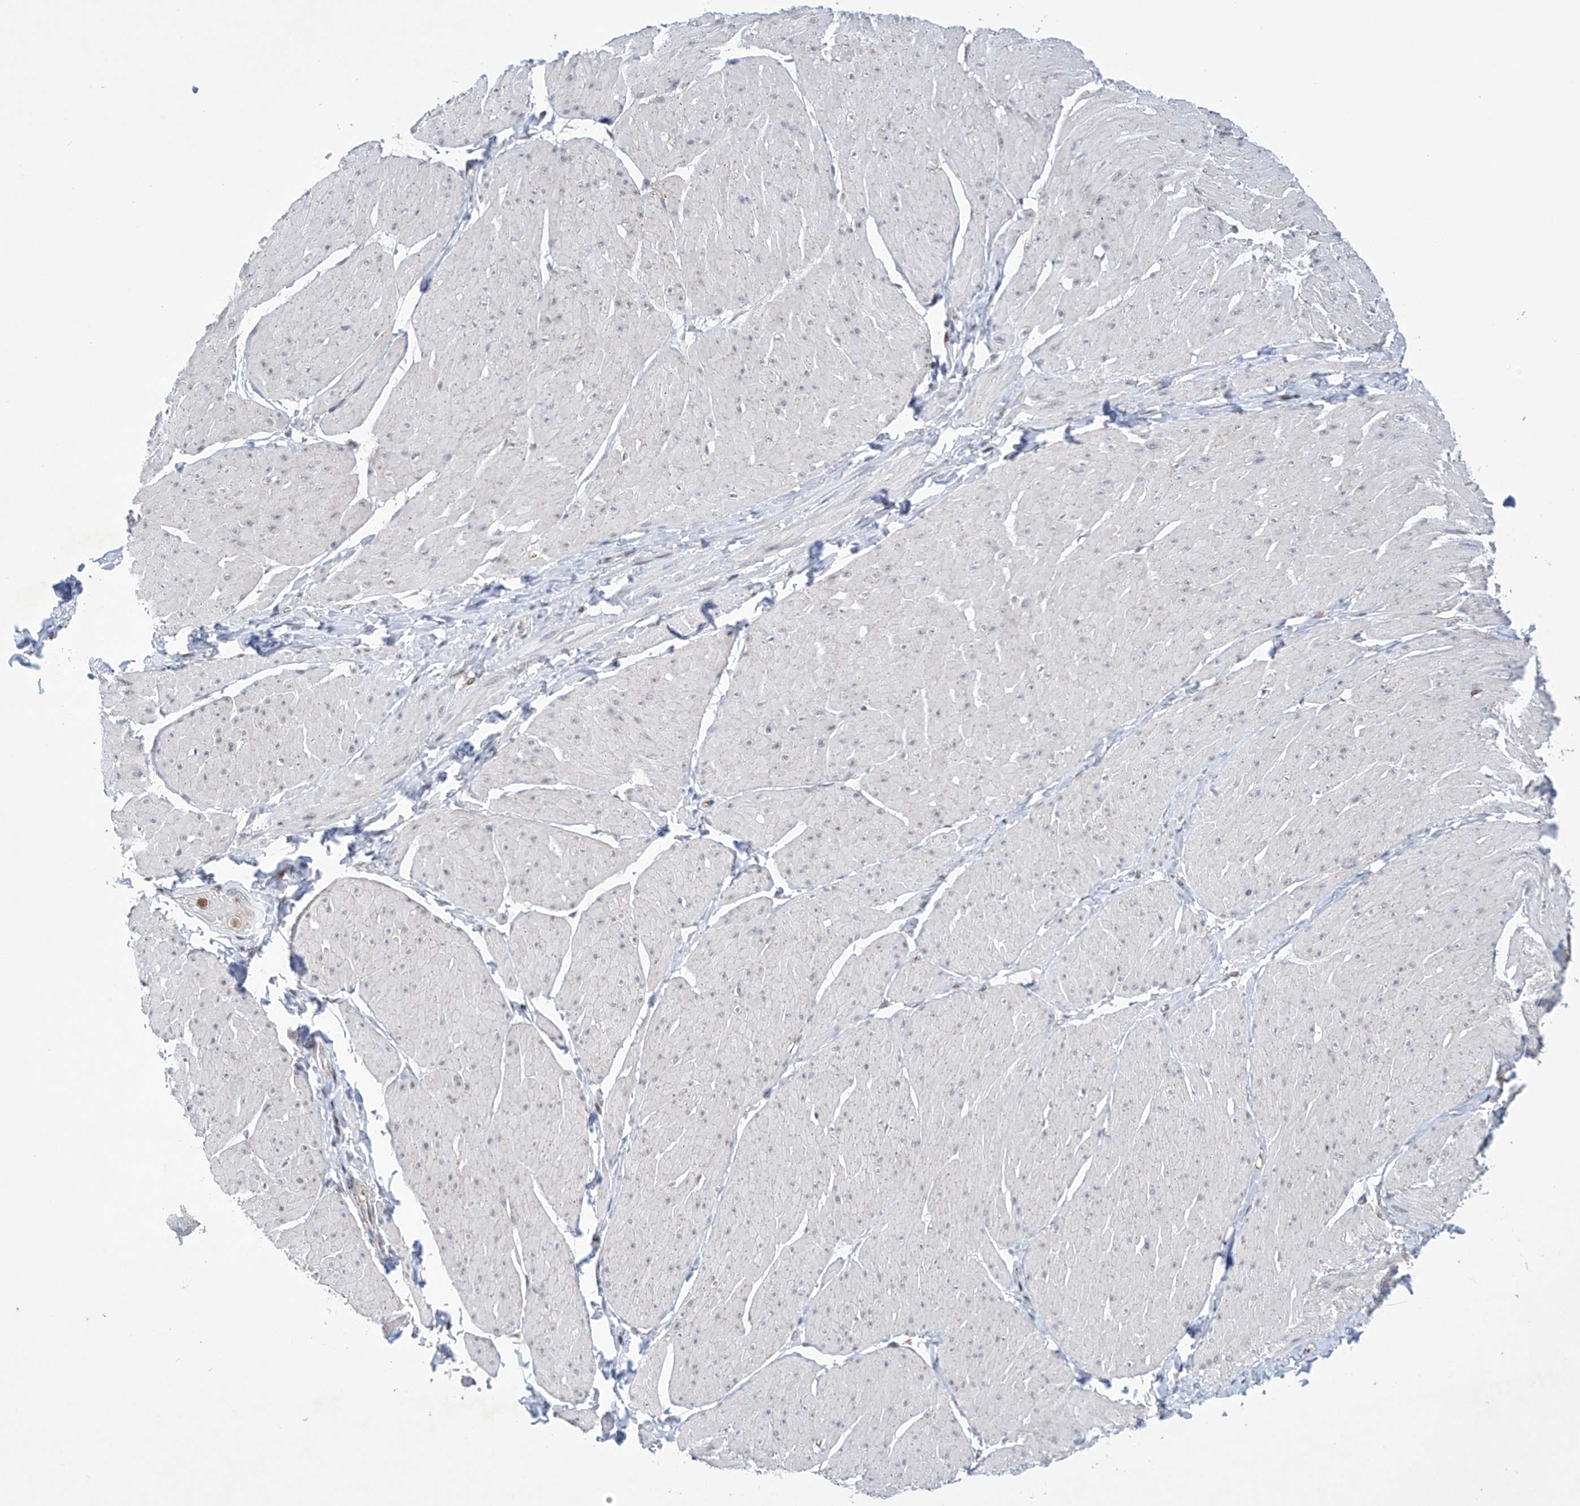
{"staining": {"intensity": "negative", "quantity": "none", "location": "none"}, "tissue": "smooth muscle", "cell_type": "Smooth muscle cells", "image_type": "normal", "snomed": [{"axis": "morphology", "description": "Urothelial carcinoma, High grade"}, {"axis": "topography", "description": "Urinary bladder"}], "caption": "The histopathology image exhibits no significant staining in smooth muscle cells of smooth muscle. The staining was performed using DAB (3,3'-diaminobenzidine) to visualize the protein expression in brown, while the nuclei were stained in blue with hematoxylin (Magnification: 20x).", "gene": "MSL3", "patient": {"sex": "male", "age": 46}}